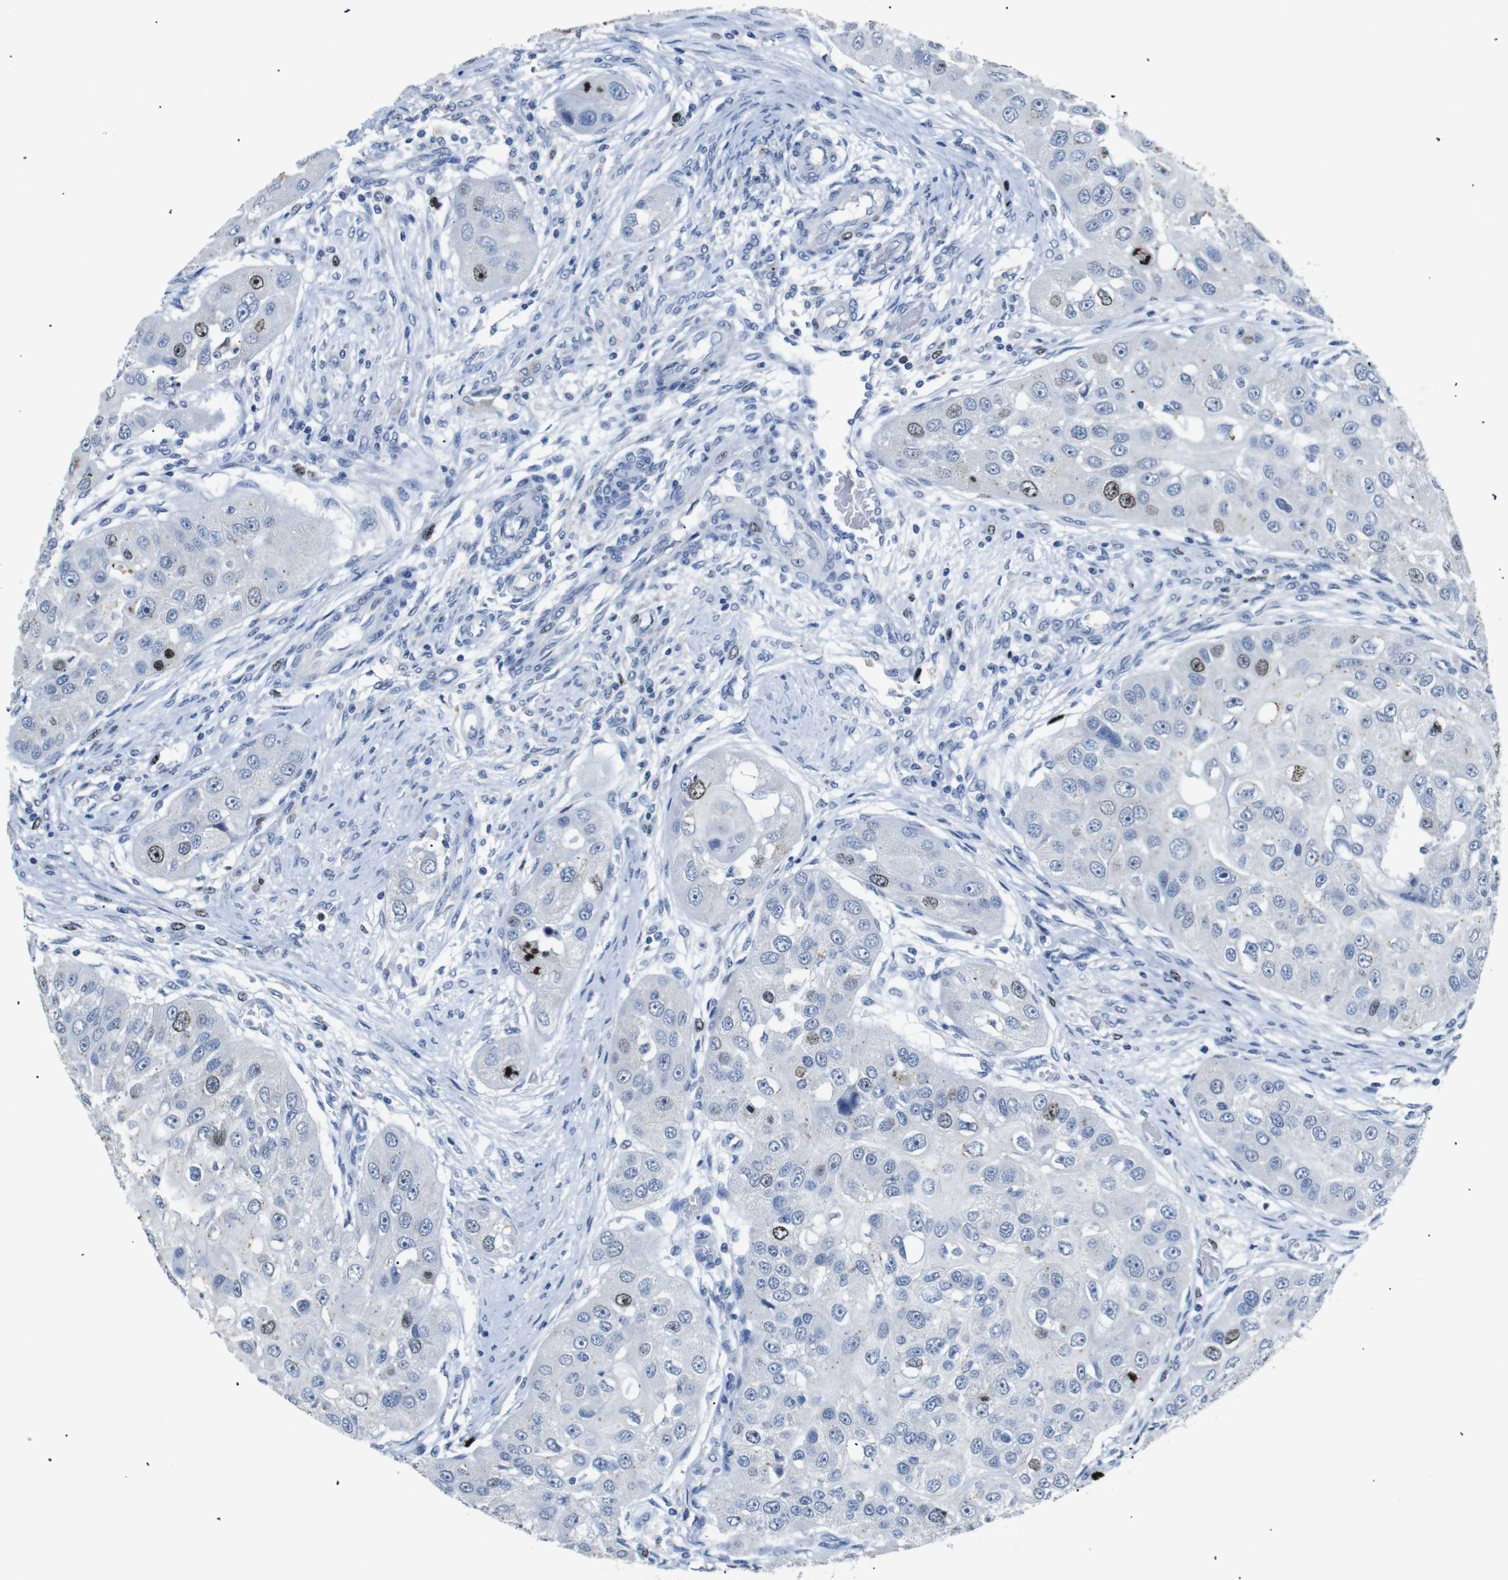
{"staining": {"intensity": "moderate", "quantity": "<25%", "location": "nuclear"}, "tissue": "head and neck cancer", "cell_type": "Tumor cells", "image_type": "cancer", "snomed": [{"axis": "morphology", "description": "Normal tissue, NOS"}, {"axis": "morphology", "description": "Squamous cell carcinoma, NOS"}, {"axis": "topography", "description": "Skeletal muscle"}, {"axis": "topography", "description": "Head-Neck"}], "caption": "Protein expression analysis of human head and neck squamous cell carcinoma reveals moderate nuclear positivity in about <25% of tumor cells. Ihc stains the protein of interest in brown and the nuclei are stained blue.", "gene": "INCENP", "patient": {"sex": "male", "age": 51}}